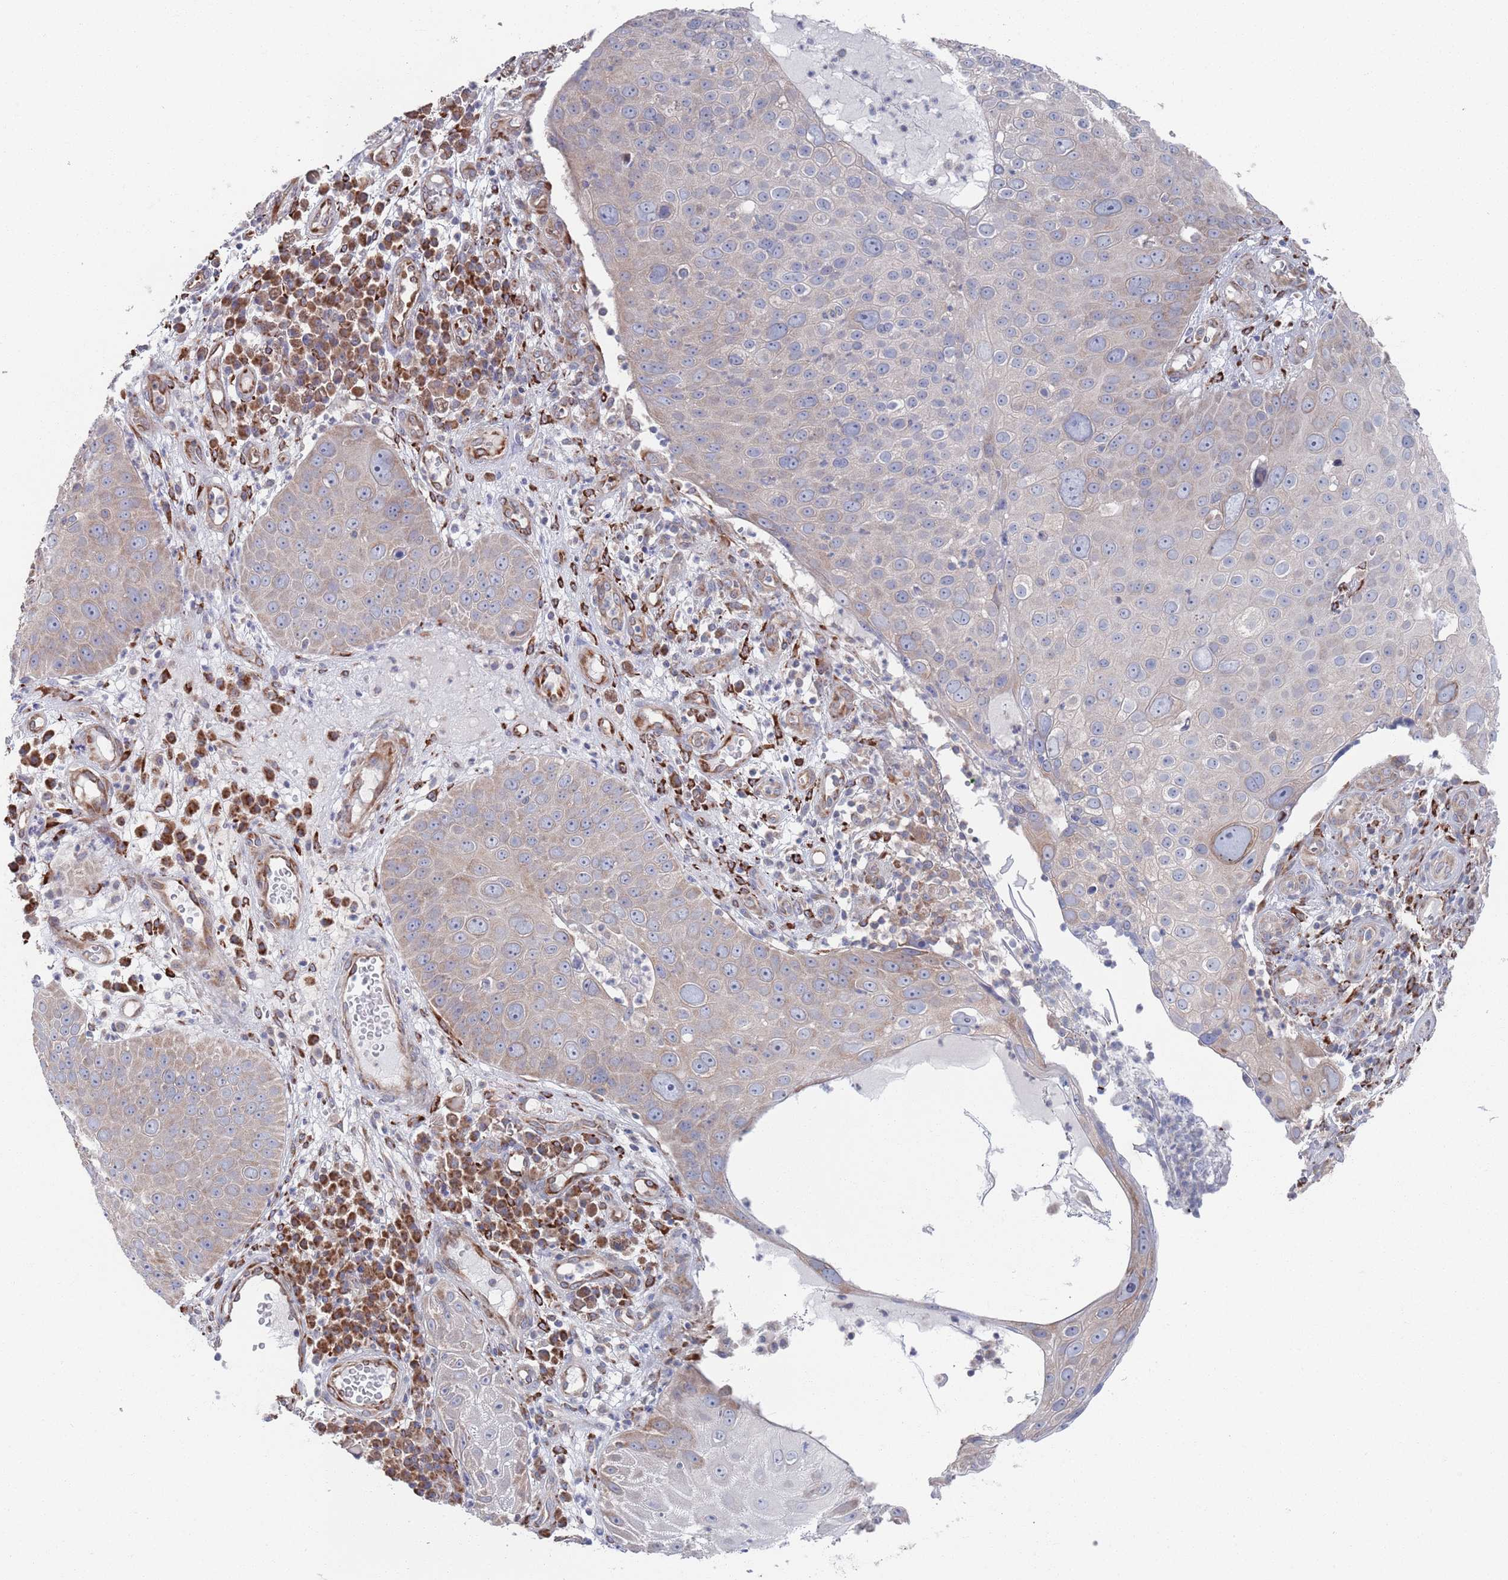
{"staining": {"intensity": "weak", "quantity": "<25%", "location": "cytoplasmic/membranous"}, "tissue": "skin cancer", "cell_type": "Tumor cells", "image_type": "cancer", "snomed": [{"axis": "morphology", "description": "Squamous cell carcinoma, NOS"}, {"axis": "topography", "description": "Skin"}], "caption": "High power microscopy micrograph of an immunohistochemistry photomicrograph of squamous cell carcinoma (skin), revealing no significant expression in tumor cells. (Stains: DAB immunohistochemistry with hematoxylin counter stain, Microscopy: brightfield microscopy at high magnification).", "gene": "CCDC106", "patient": {"sex": "male", "age": 71}}